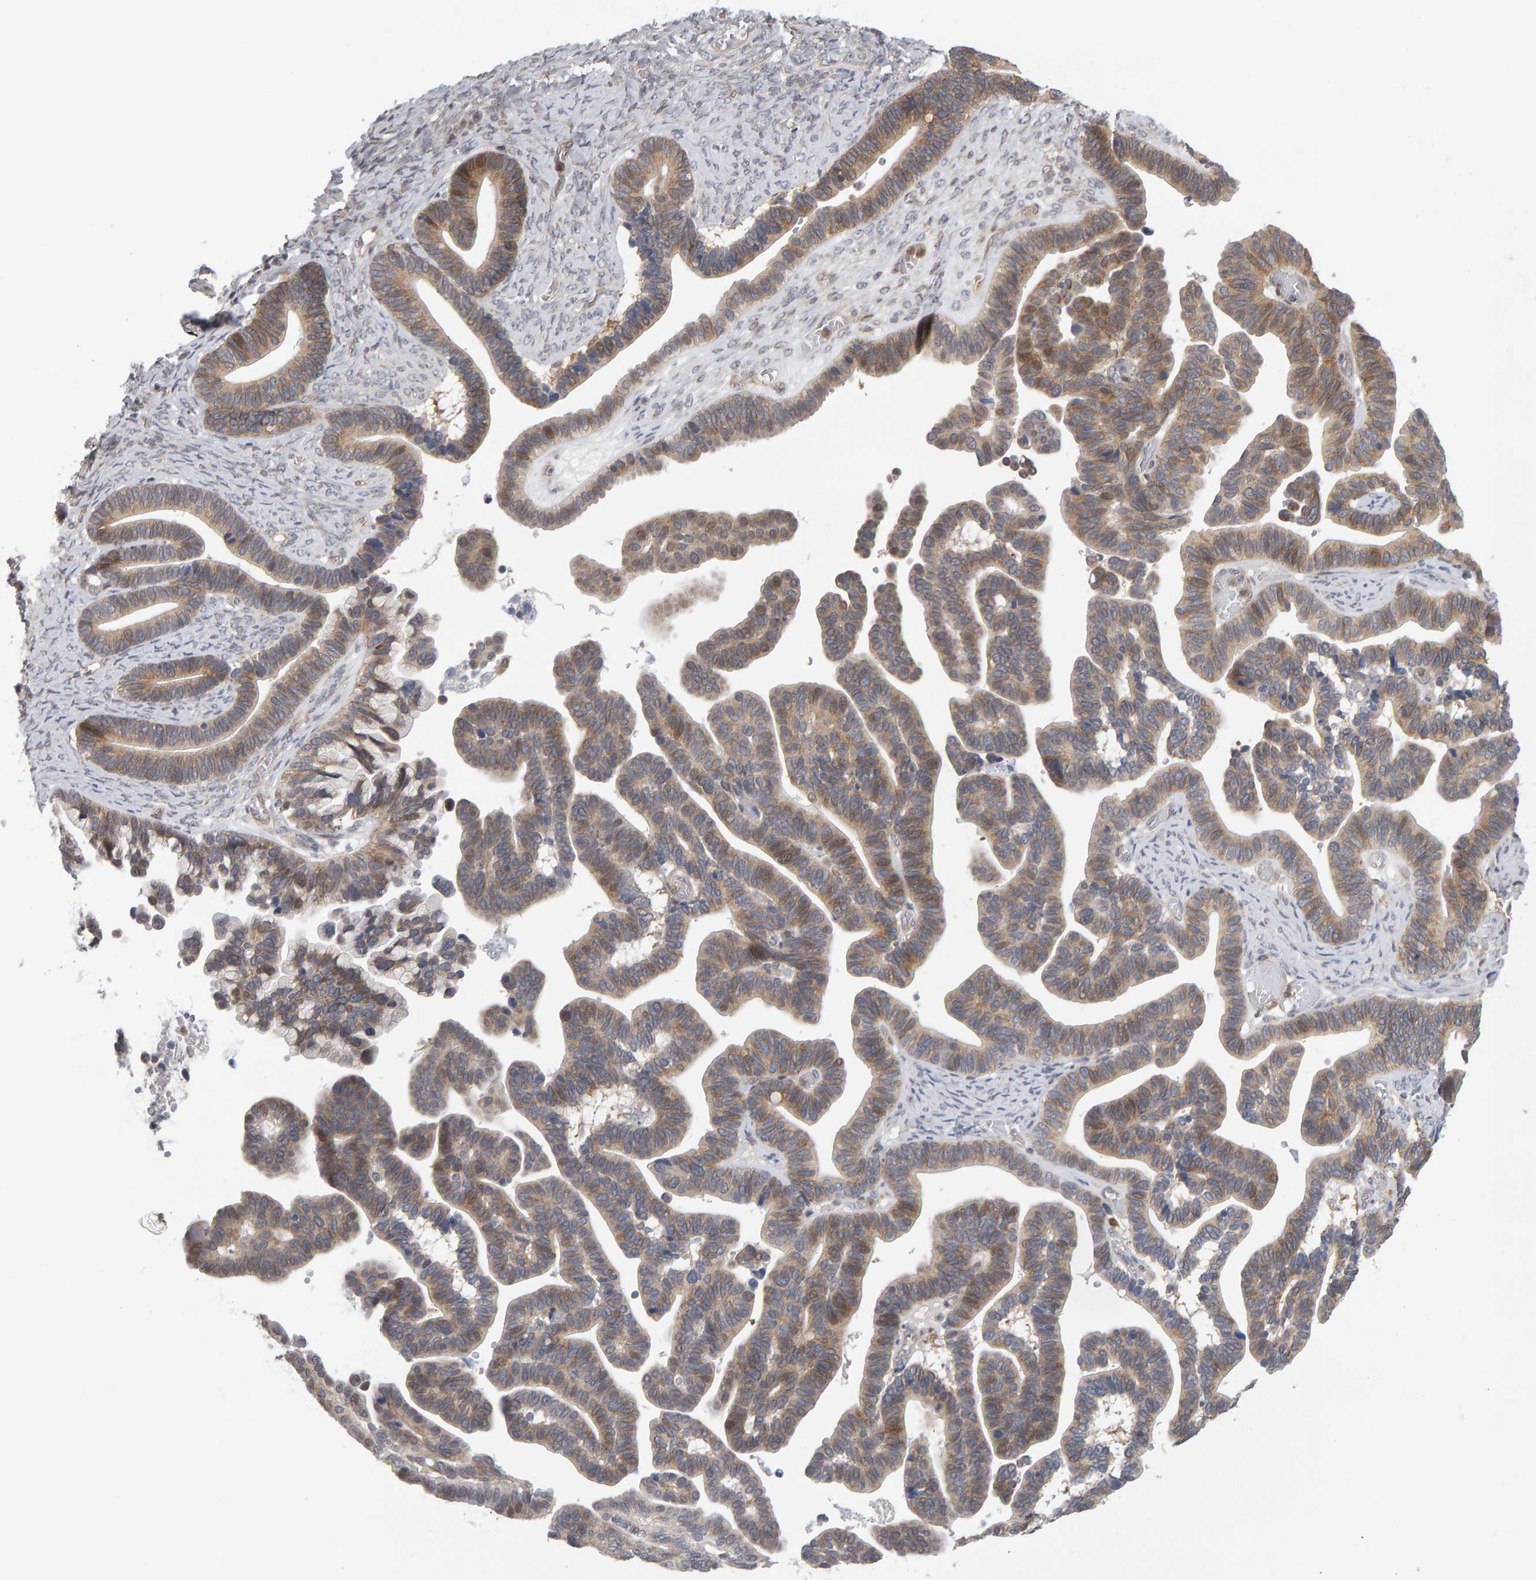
{"staining": {"intensity": "moderate", "quantity": ">75%", "location": "cytoplasmic/membranous"}, "tissue": "ovarian cancer", "cell_type": "Tumor cells", "image_type": "cancer", "snomed": [{"axis": "morphology", "description": "Cystadenocarcinoma, serous, NOS"}, {"axis": "topography", "description": "Ovary"}], "caption": "This is a photomicrograph of immunohistochemistry staining of ovarian serous cystadenocarcinoma, which shows moderate positivity in the cytoplasmic/membranous of tumor cells.", "gene": "MSRA", "patient": {"sex": "female", "age": 56}}